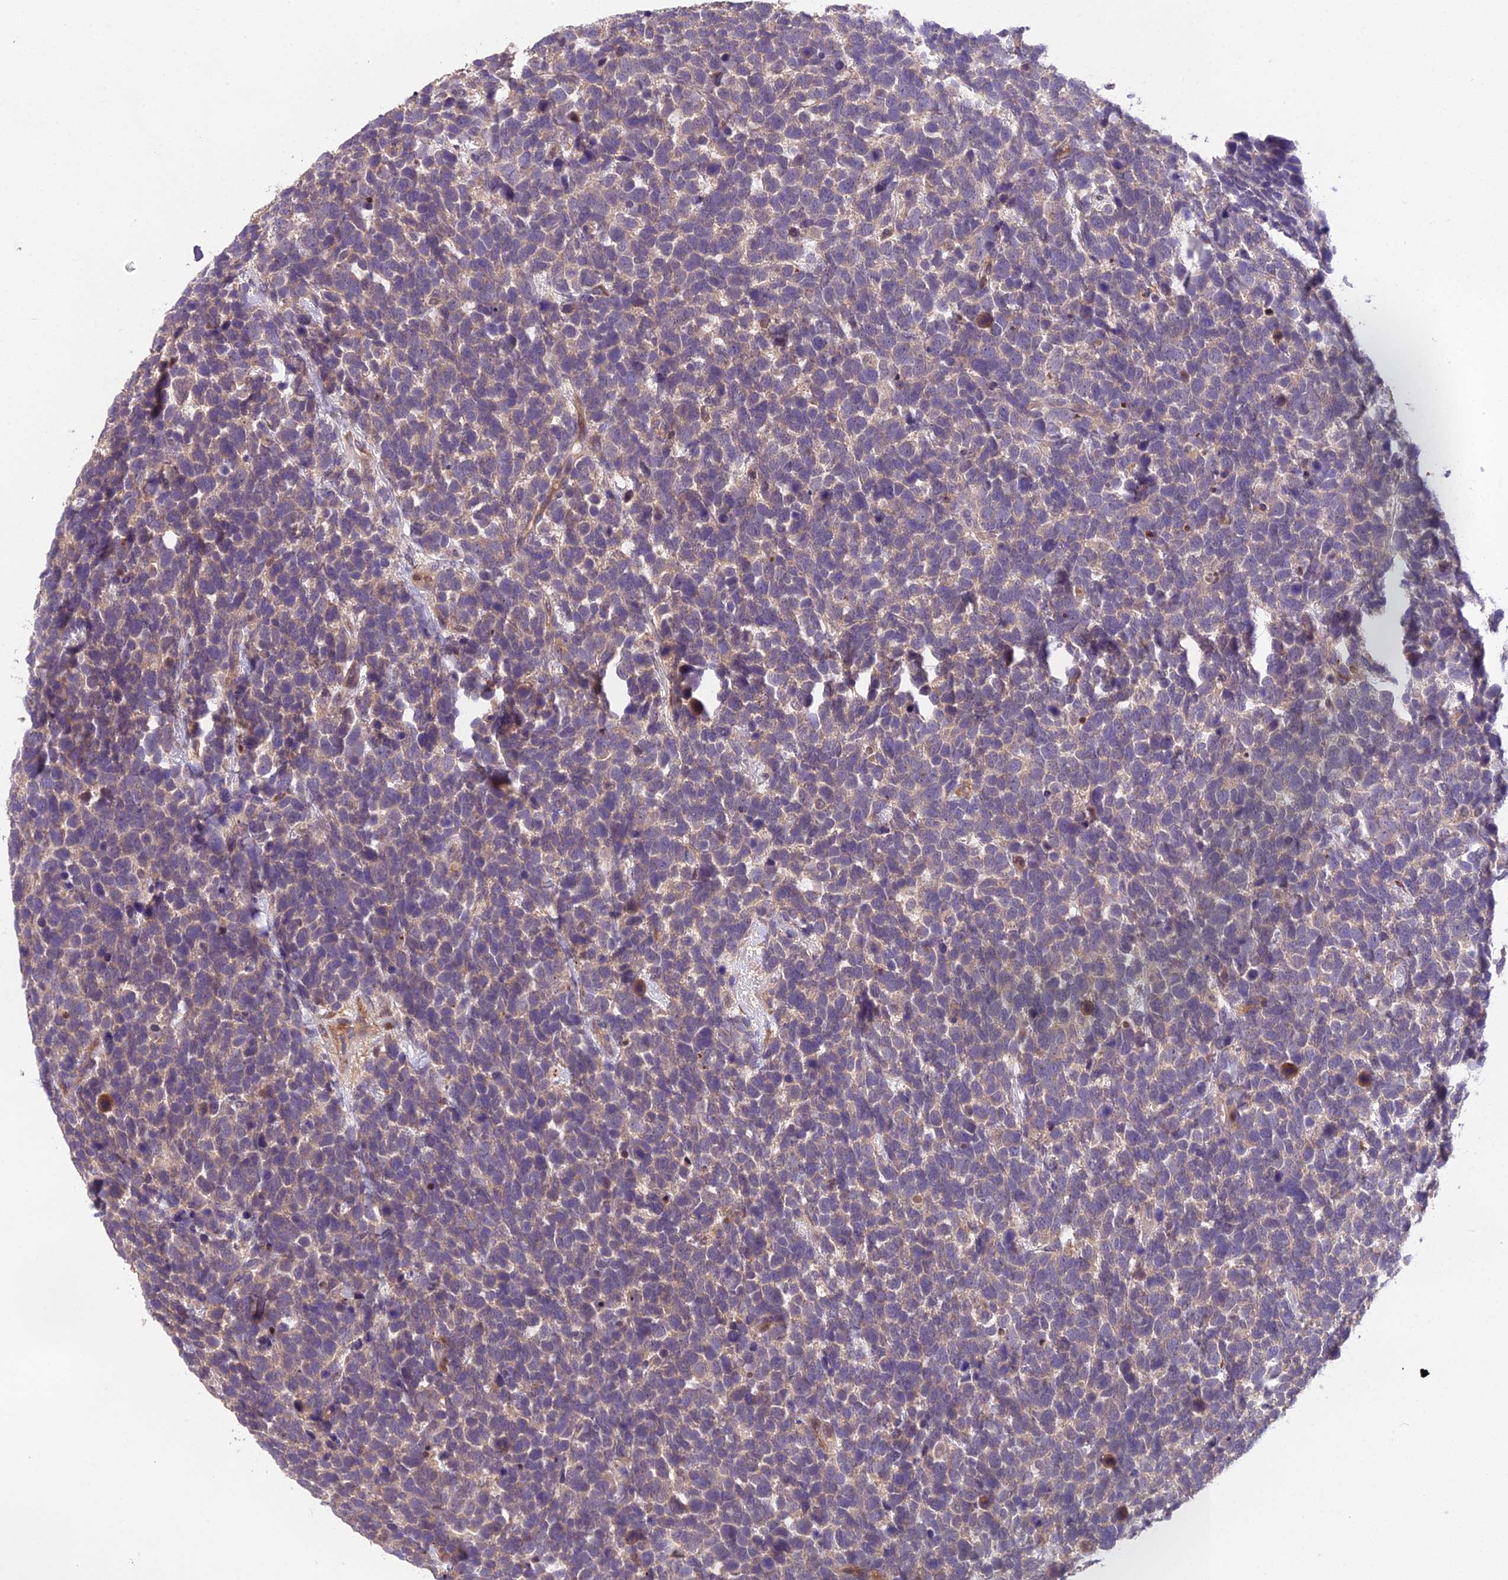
{"staining": {"intensity": "negative", "quantity": "none", "location": "none"}, "tissue": "urothelial cancer", "cell_type": "Tumor cells", "image_type": "cancer", "snomed": [{"axis": "morphology", "description": "Urothelial carcinoma, High grade"}, {"axis": "topography", "description": "Urinary bladder"}], "caption": "DAB (3,3'-diaminobenzidine) immunohistochemical staining of human urothelial carcinoma (high-grade) demonstrates no significant expression in tumor cells.", "gene": "PUS10", "patient": {"sex": "female", "age": 82}}